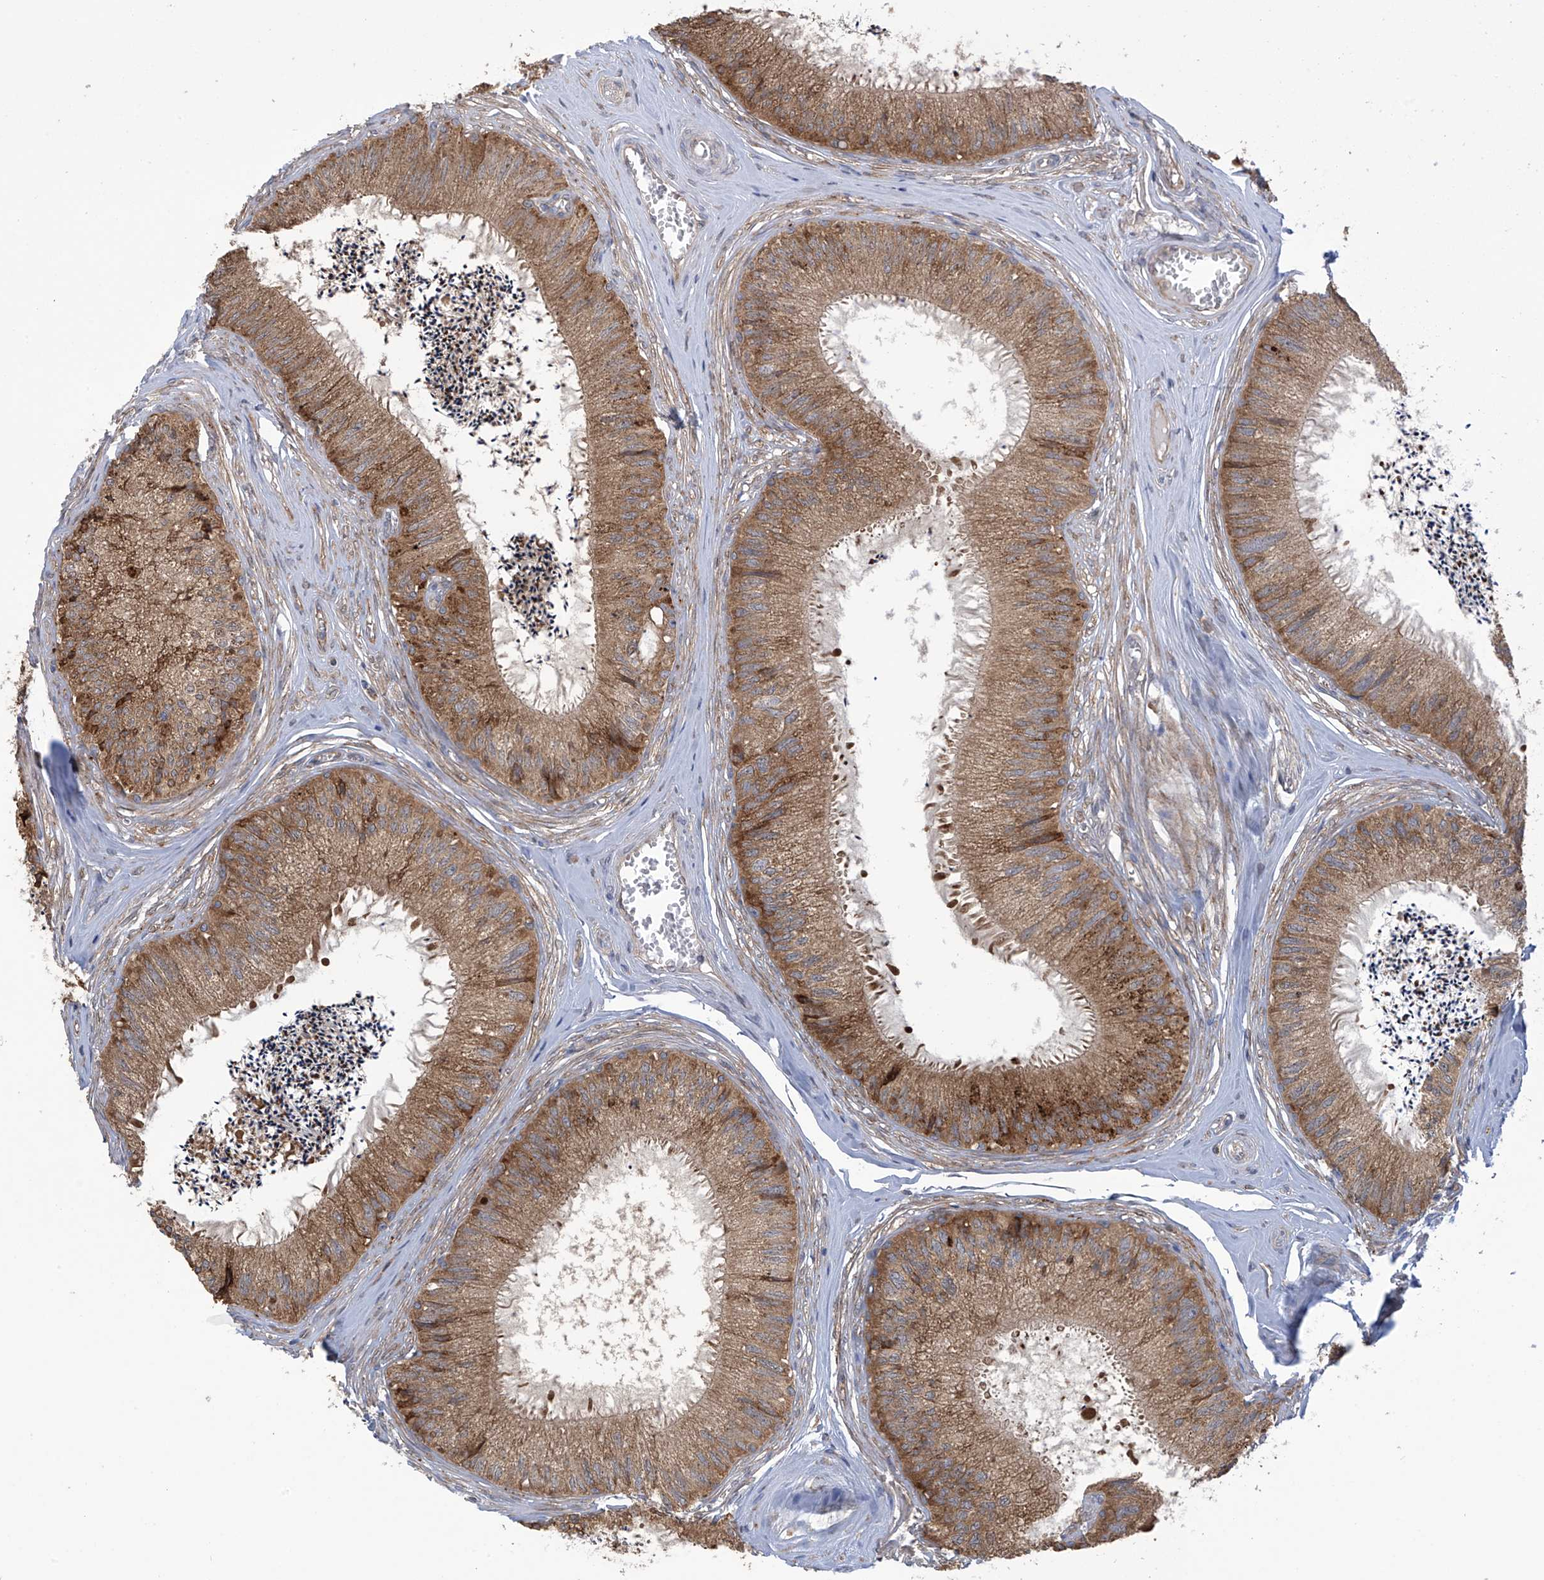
{"staining": {"intensity": "moderate", "quantity": ">75%", "location": "cytoplasmic/membranous"}, "tissue": "epididymis", "cell_type": "Glandular cells", "image_type": "normal", "snomed": [{"axis": "morphology", "description": "Normal tissue, NOS"}, {"axis": "topography", "description": "Epididymis"}], "caption": "Immunohistochemical staining of normal epididymis displays moderate cytoplasmic/membranous protein expression in approximately >75% of glandular cells. Using DAB (3,3'-diaminobenzidine) (brown) and hematoxylin (blue) stains, captured at high magnification using brightfield microscopy.", "gene": "KIAA1522", "patient": {"sex": "male", "age": 79}}